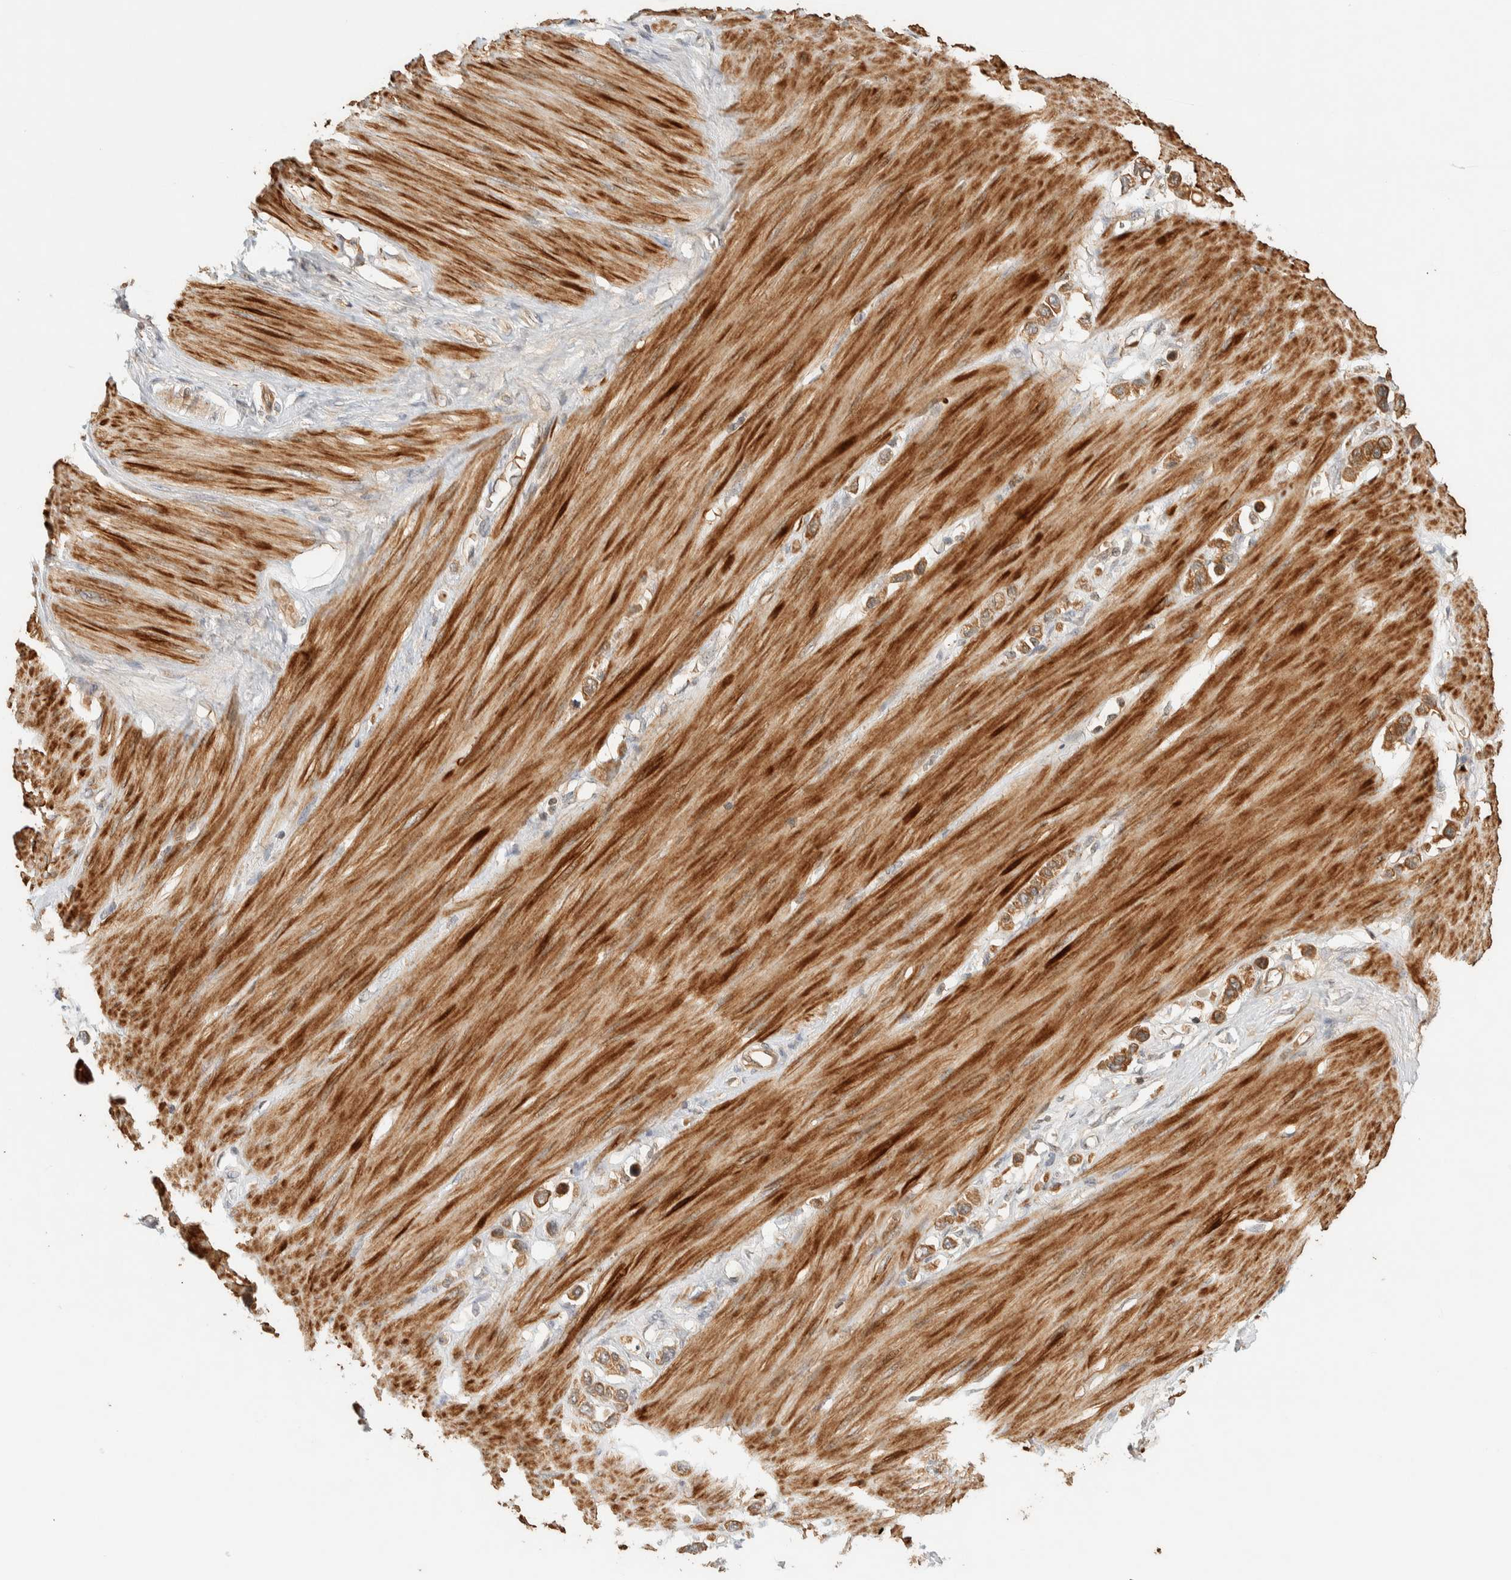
{"staining": {"intensity": "moderate", "quantity": ">75%", "location": "cytoplasmic/membranous"}, "tissue": "stomach cancer", "cell_type": "Tumor cells", "image_type": "cancer", "snomed": [{"axis": "morphology", "description": "Adenocarcinoma, NOS"}, {"axis": "topography", "description": "Stomach"}], "caption": "Protein analysis of stomach adenocarcinoma tissue exhibits moderate cytoplasmic/membranous positivity in approximately >75% of tumor cells.", "gene": "TTI2", "patient": {"sex": "female", "age": 65}}